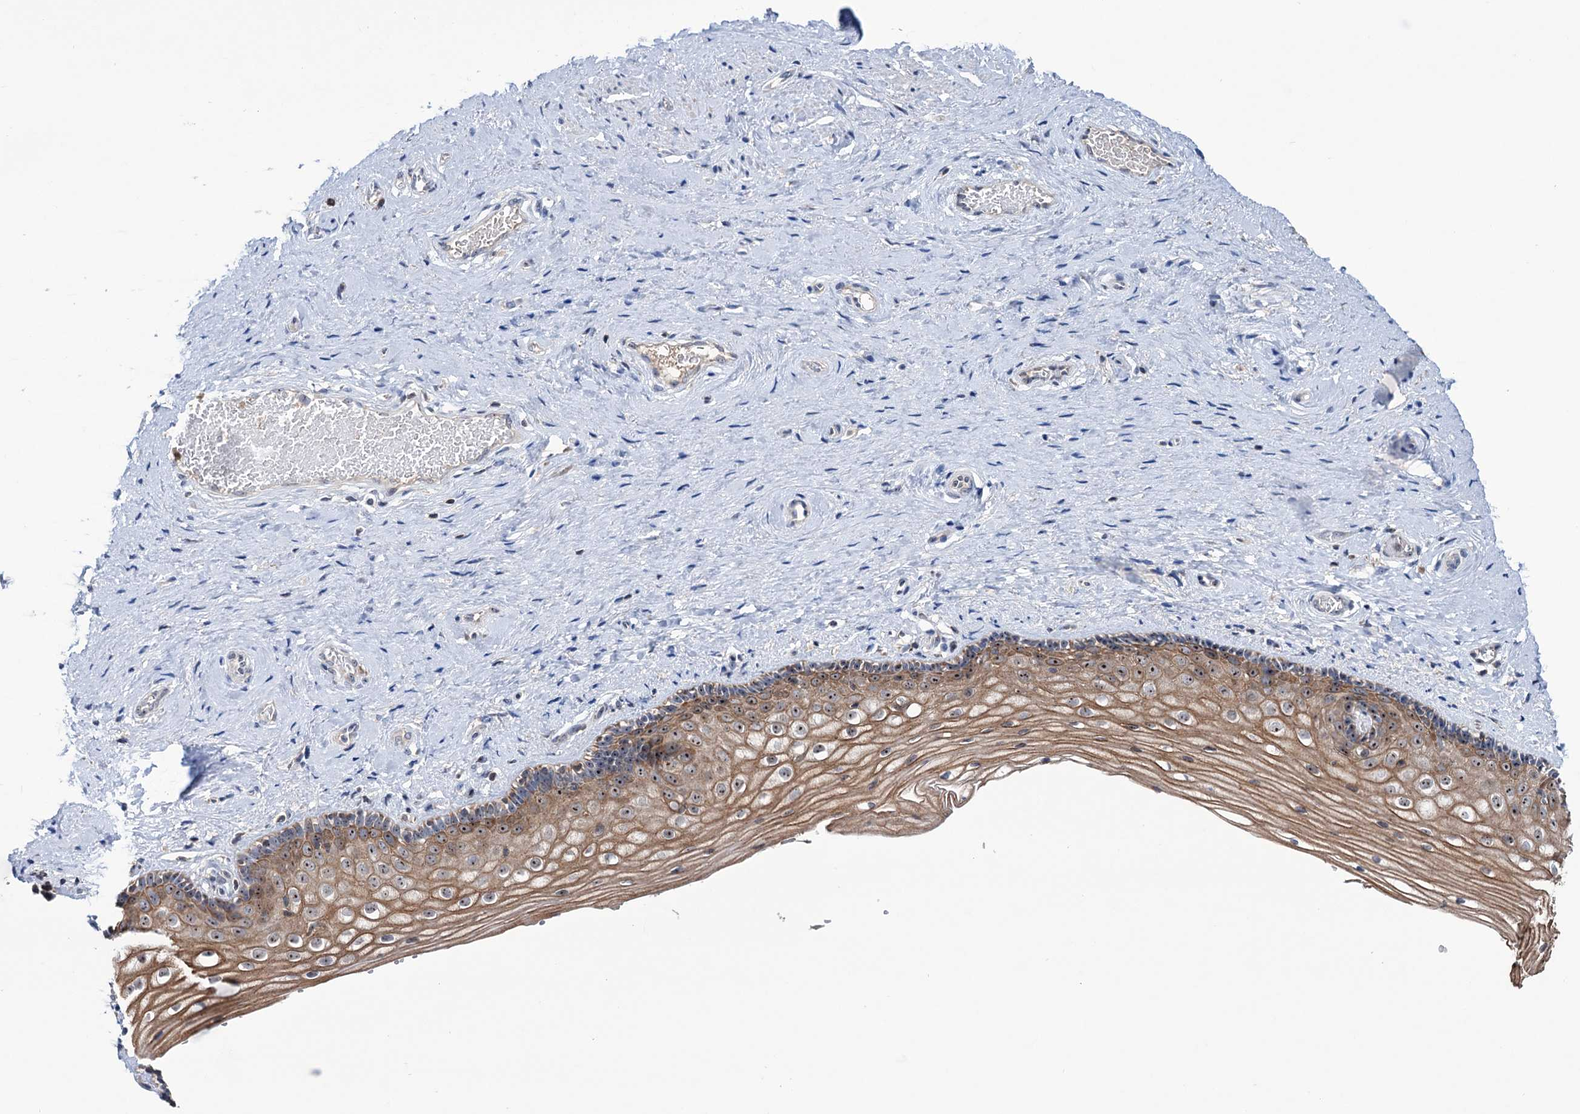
{"staining": {"intensity": "moderate", "quantity": ">75%", "location": "cytoplasmic/membranous,nuclear"}, "tissue": "vagina", "cell_type": "Squamous epithelial cells", "image_type": "normal", "snomed": [{"axis": "morphology", "description": "Normal tissue, NOS"}, {"axis": "topography", "description": "Vagina"}], "caption": "IHC photomicrograph of benign vagina stained for a protein (brown), which displays medium levels of moderate cytoplasmic/membranous,nuclear staining in about >75% of squamous epithelial cells.", "gene": "HTR3B", "patient": {"sex": "female", "age": 46}}